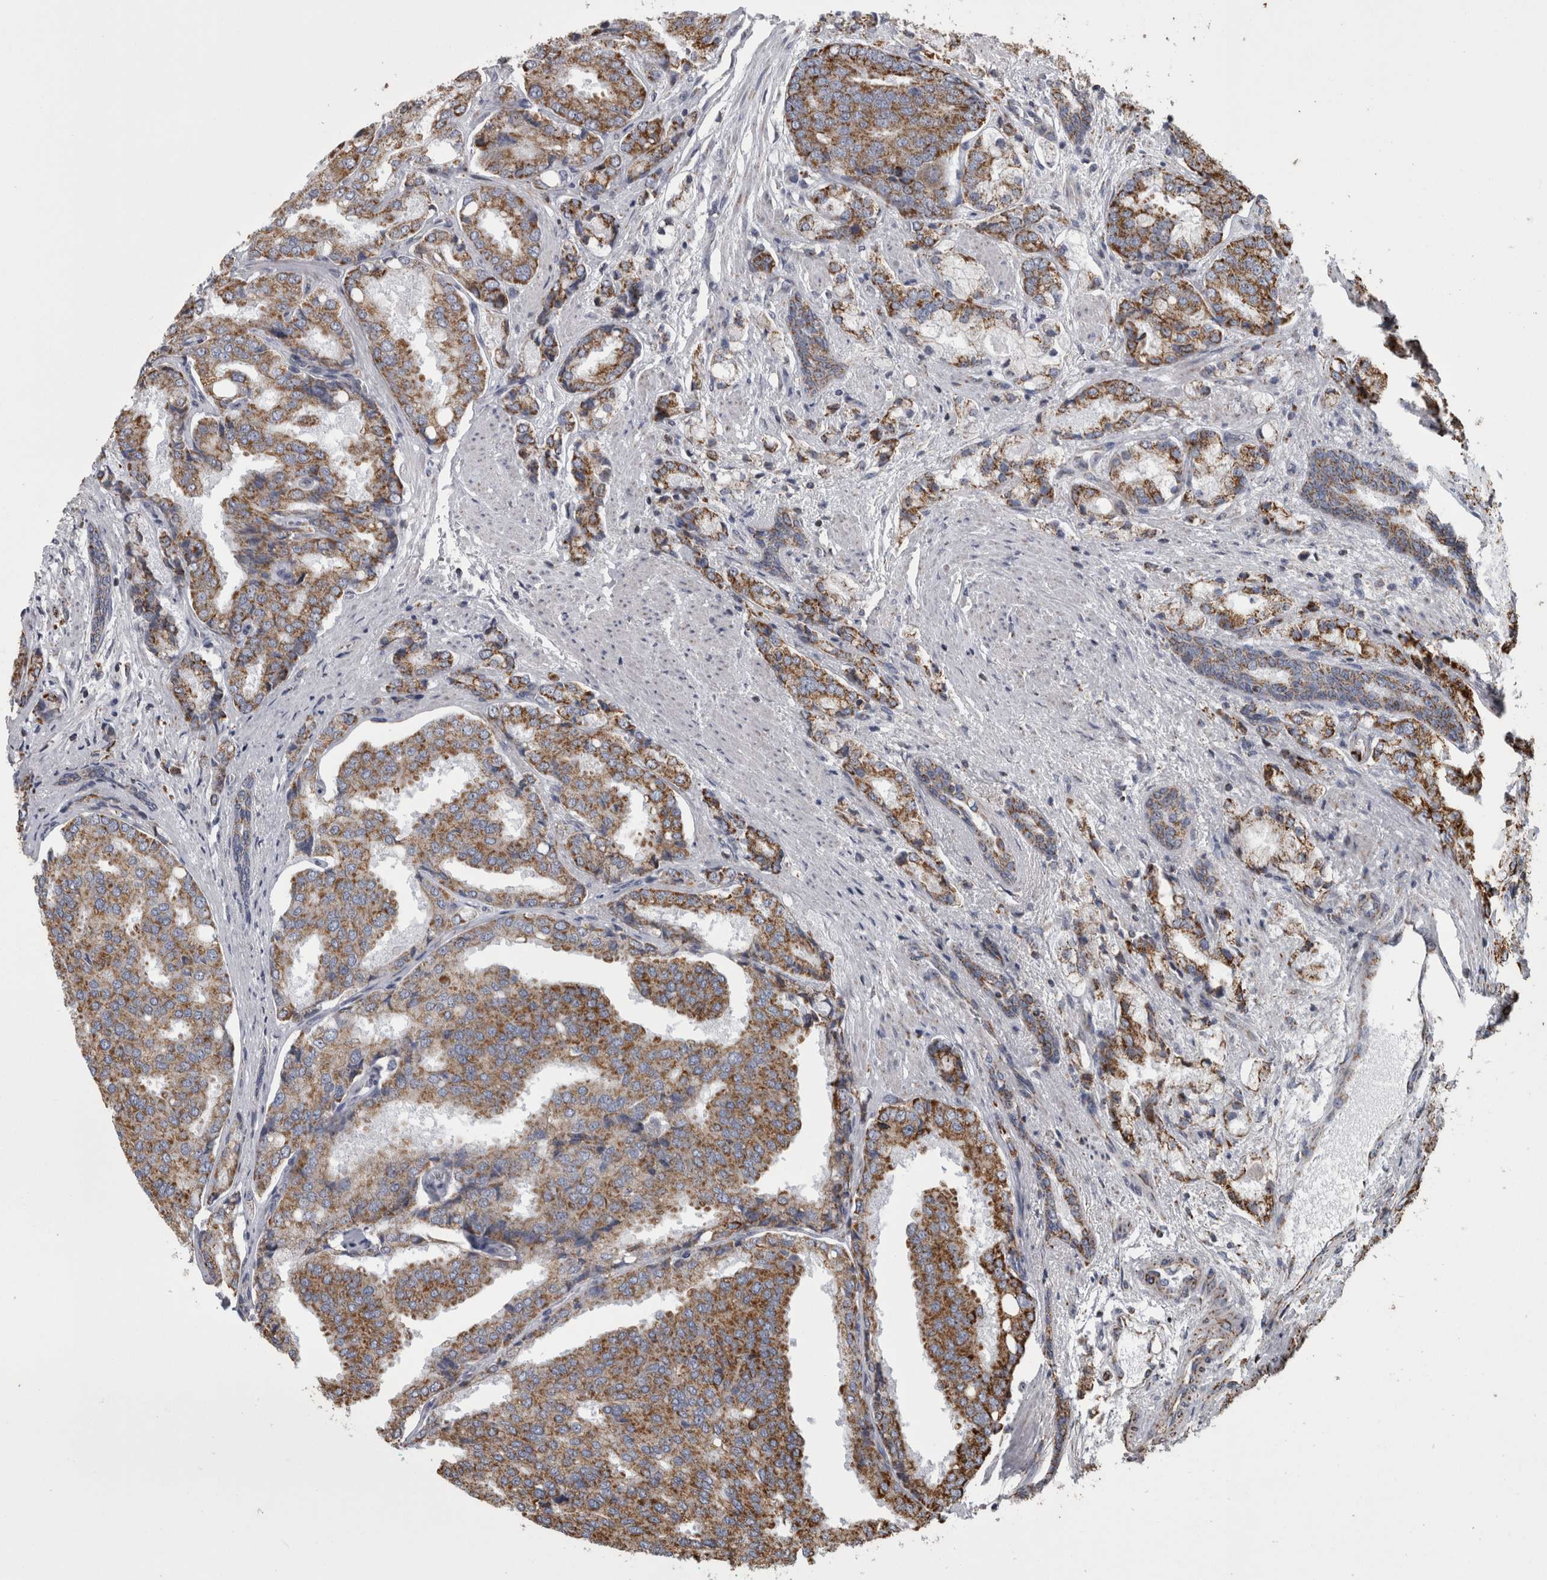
{"staining": {"intensity": "moderate", "quantity": ">75%", "location": "cytoplasmic/membranous"}, "tissue": "prostate cancer", "cell_type": "Tumor cells", "image_type": "cancer", "snomed": [{"axis": "morphology", "description": "Adenocarcinoma, High grade"}, {"axis": "topography", "description": "Prostate"}], "caption": "Moderate cytoplasmic/membranous expression is identified in approximately >75% of tumor cells in prostate cancer.", "gene": "MDH2", "patient": {"sex": "male", "age": 50}}